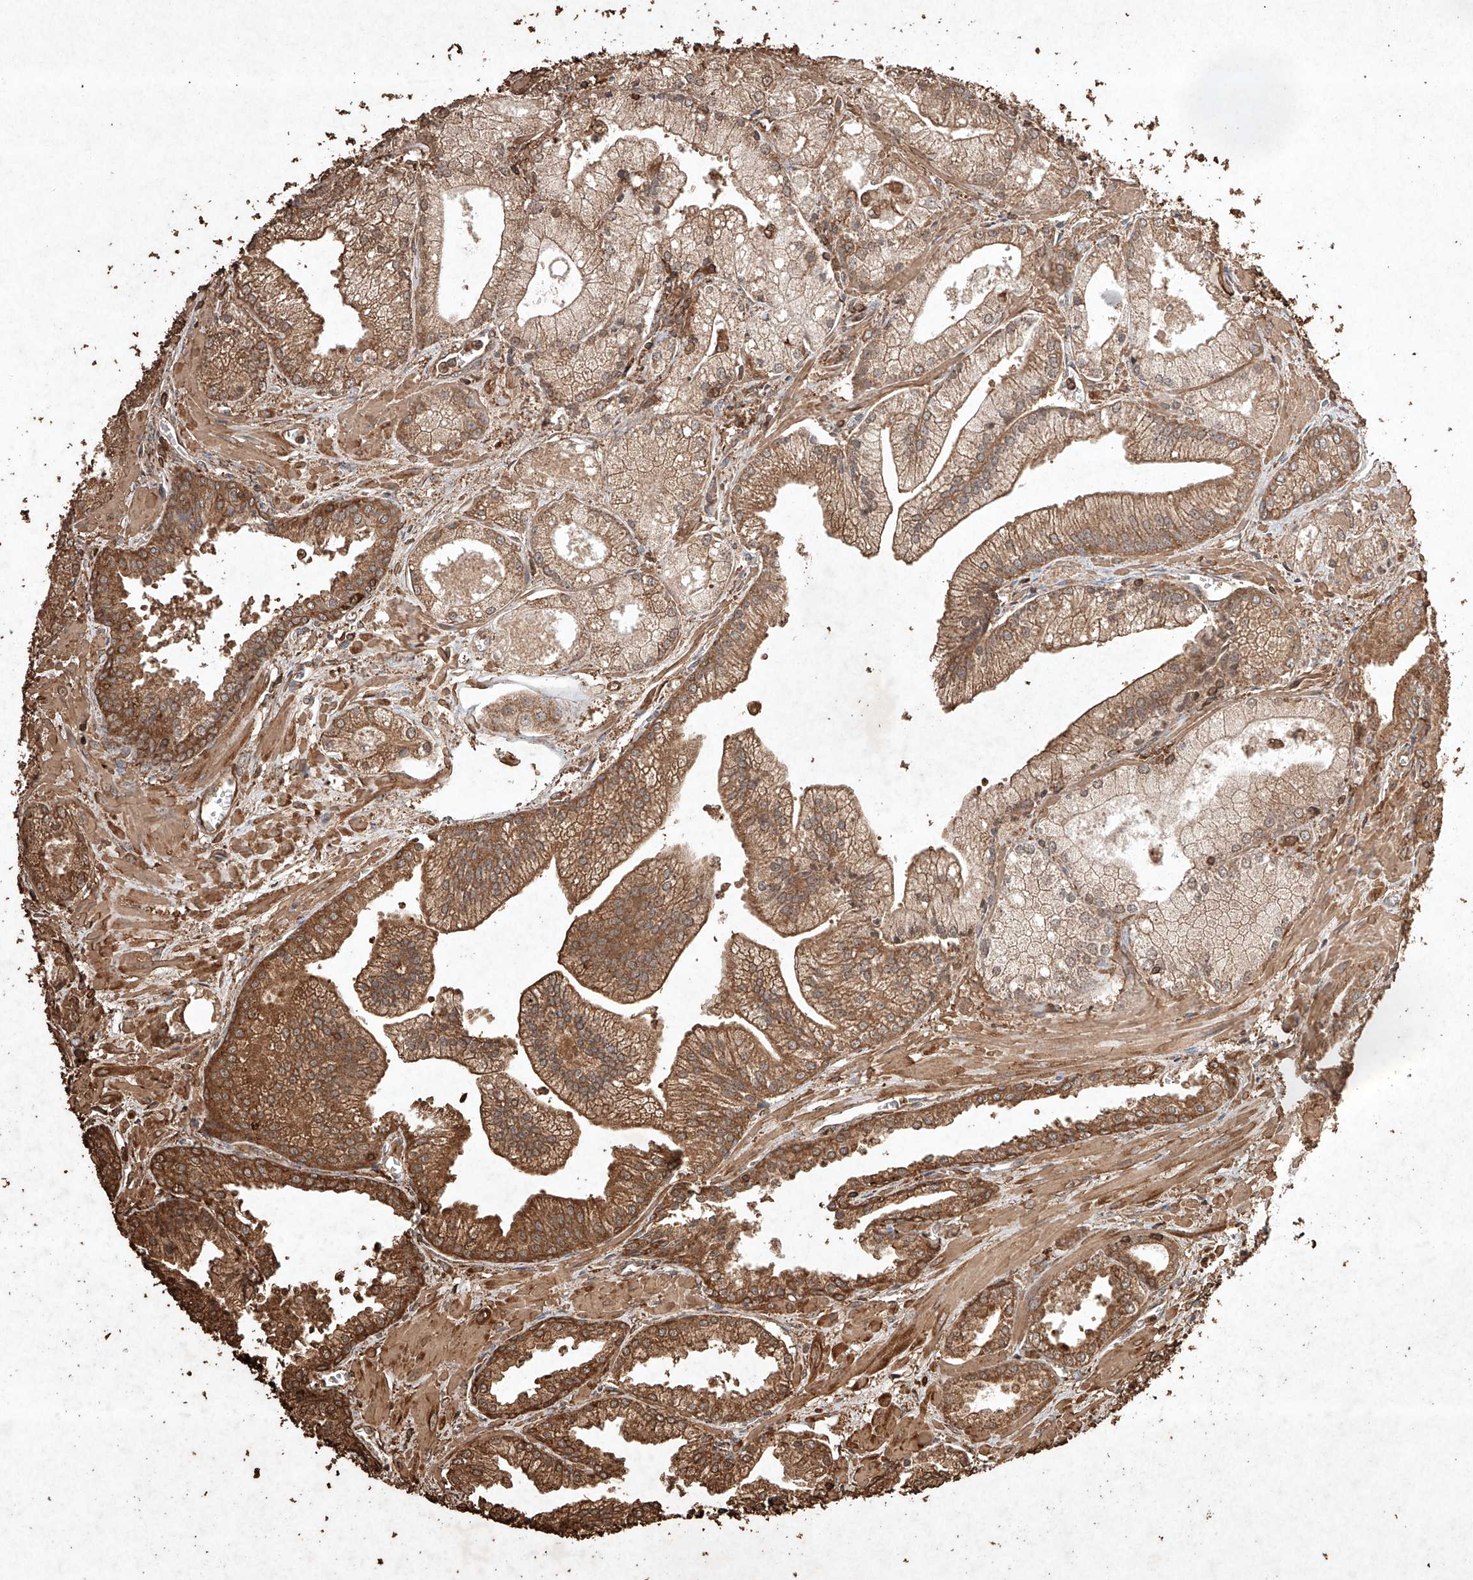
{"staining": {"intensity": "moderate", "quantity": ">75%", "location": "cytoplasmic/membranous"}, "tissue": "prostate cancer", "cell_type": "Tumor cells", "image_type": "cancer", "snomed": [{"axis": "morphology", "description": "Adenocarcinoma, Low grade"}, {"axis": "topography", "description": "Prostate"}], "caption": "Protein expression by immunohistochemistry shows moderate cytoplasmic/membranous positivity in approximately >75% of tumor cells in prostate adenocarcinoma (low-grade).", "gene": "M6PR", "patient": {"sex": "male", "age": 67}}